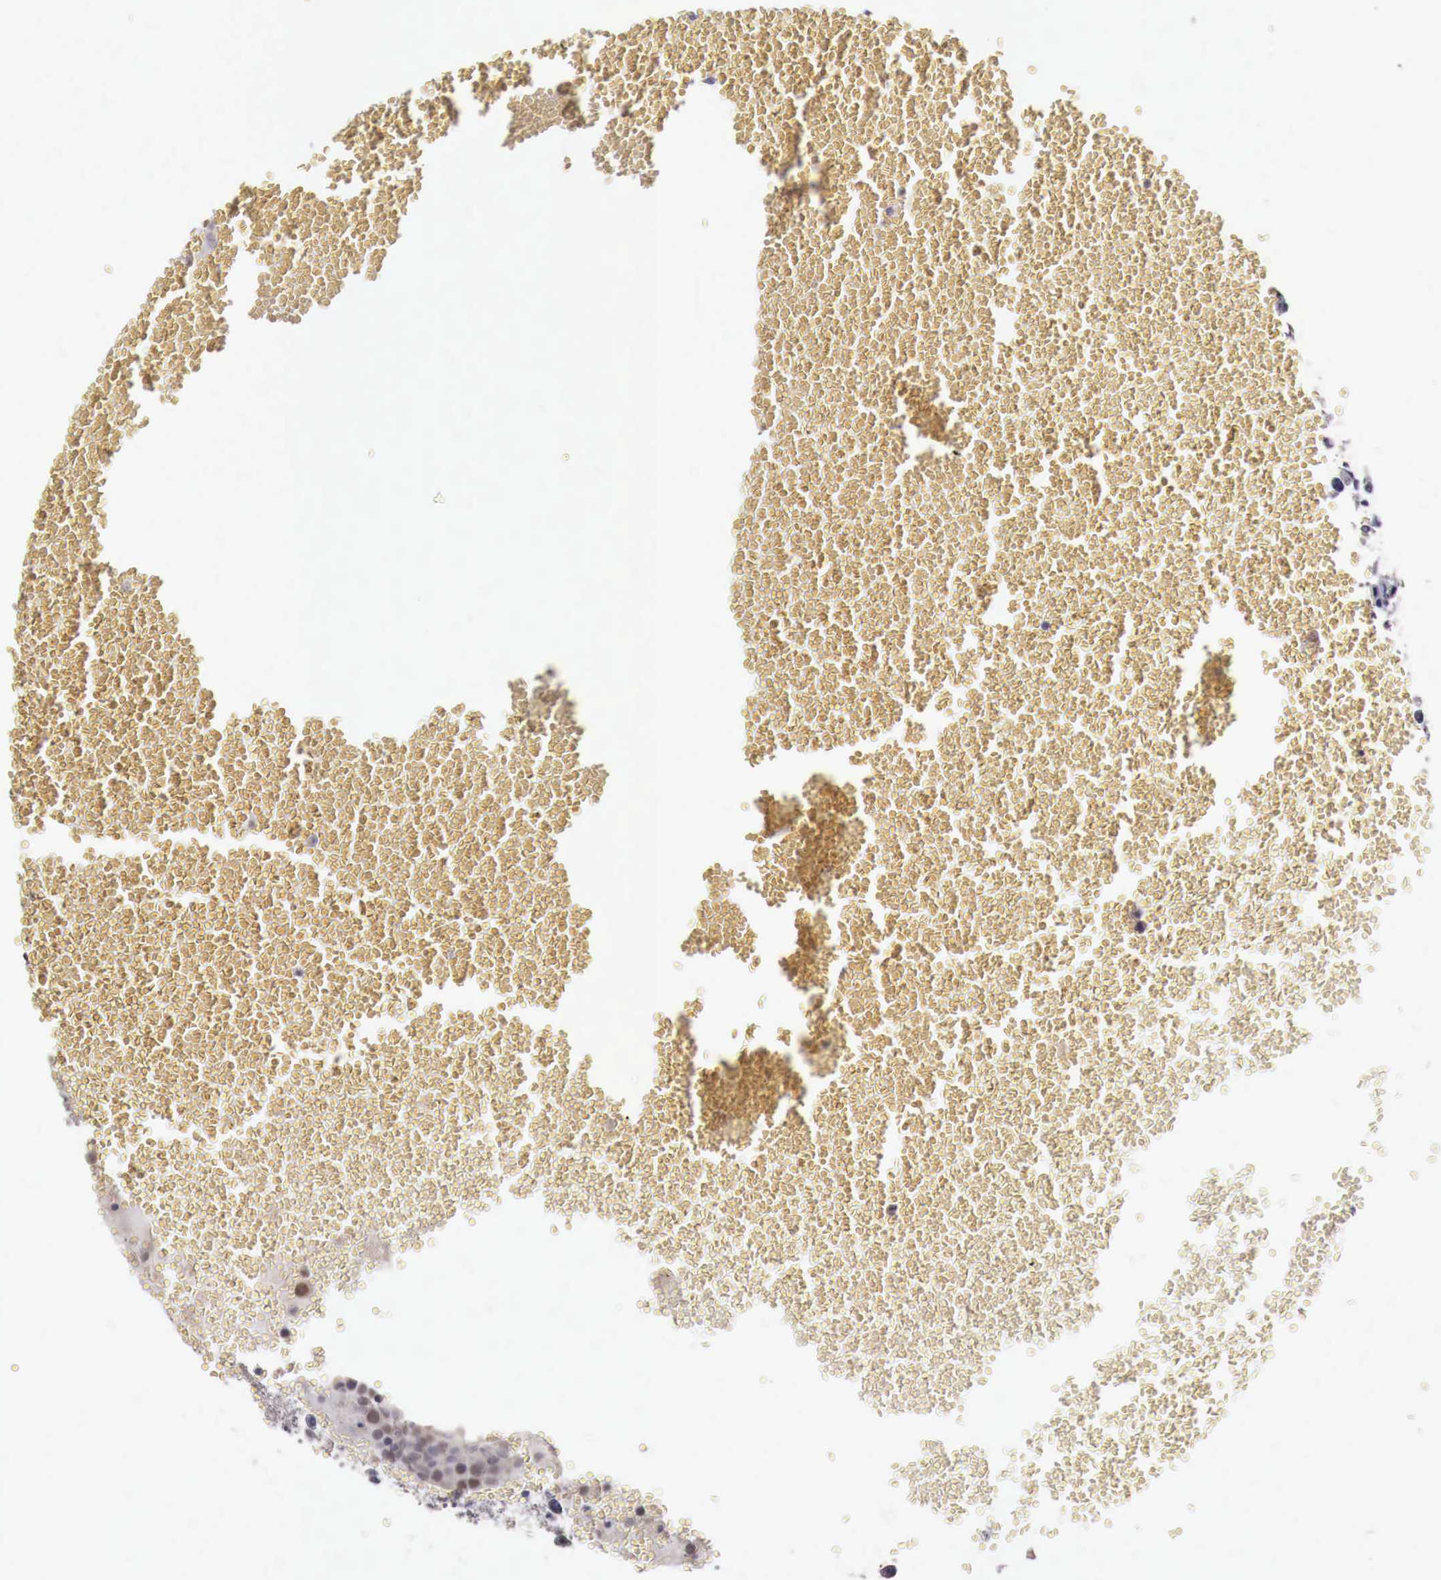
{"staining": {"intensity": "negative", "quantity": "none", "location": "none"}, "tissue": "testis cancer", "cell_type": "Tumor cells", "image_type": "cancer", "snomed": [{"axis": "morphology", "description": "Seminoma, NOS"}, {"axis": "topography", "description": "Testis"}], "caption": "This histopathology image is of seminoma (testis) stained with immunohistochemistry to label a protein in brown with the nuclei are counter-stained blue. There is no expression in tumor cells.", "gene": "ENOX2", "patient": {"sex": "male", "age": 71}}